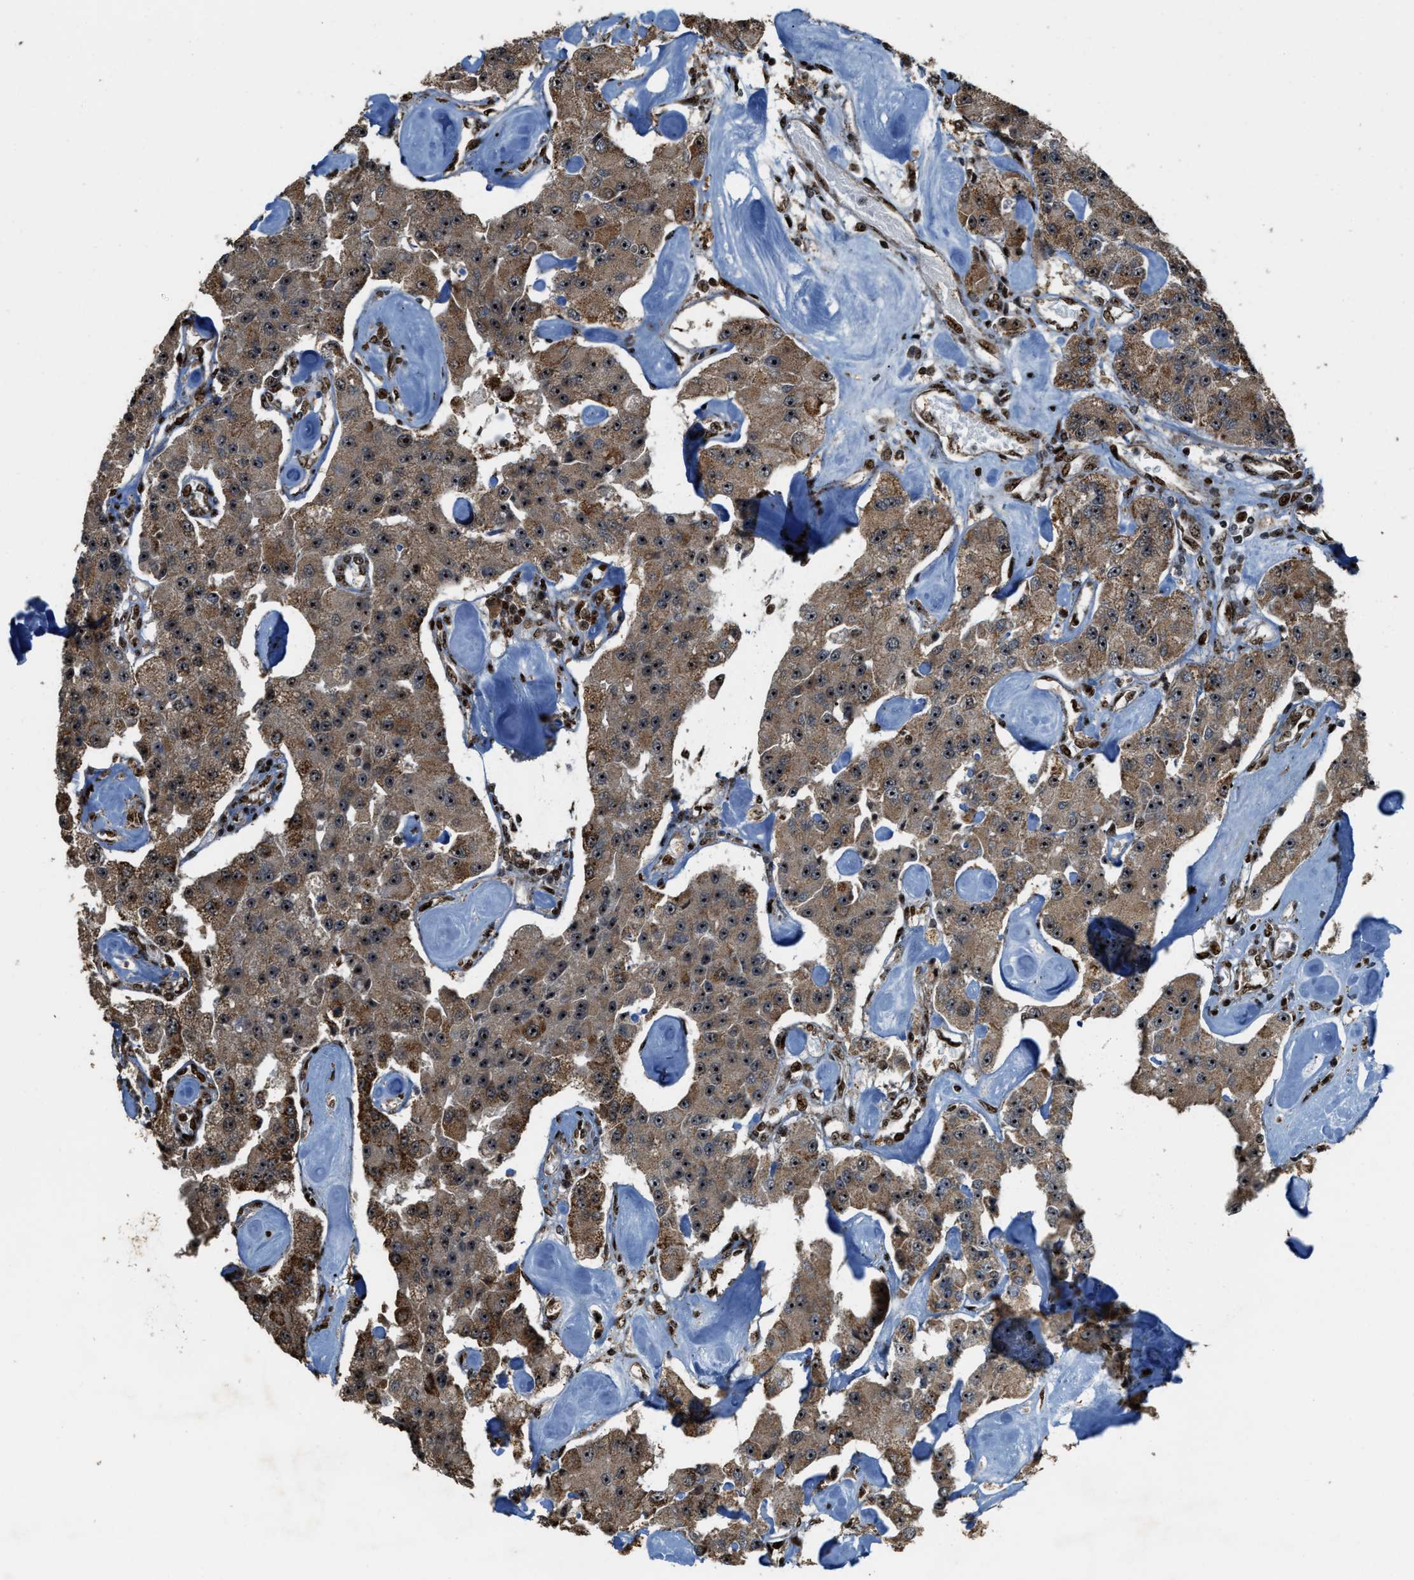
{"staining": {"intensity": "strong", "quantity": ">75%", "location": "cytoplasmic/membranous,nuclear"}, "tissue": "carcinoid", "cell_type": "Tumor cells", "image_type": "cancer", "snomed": [{"axis": "morphology", "description": "Carcinoid, malignant, NOS"}, {"axis": "topography", "description": "Pancreas"}], "caption": "A photomicrograph of carcinoid (malignant) stained for a protein reveals strong cytoplasmic/membranous and nuclear brown staining in tumor cells.", "gene": "ZNF687", "patient": {"sex": "male", "age": 41}}